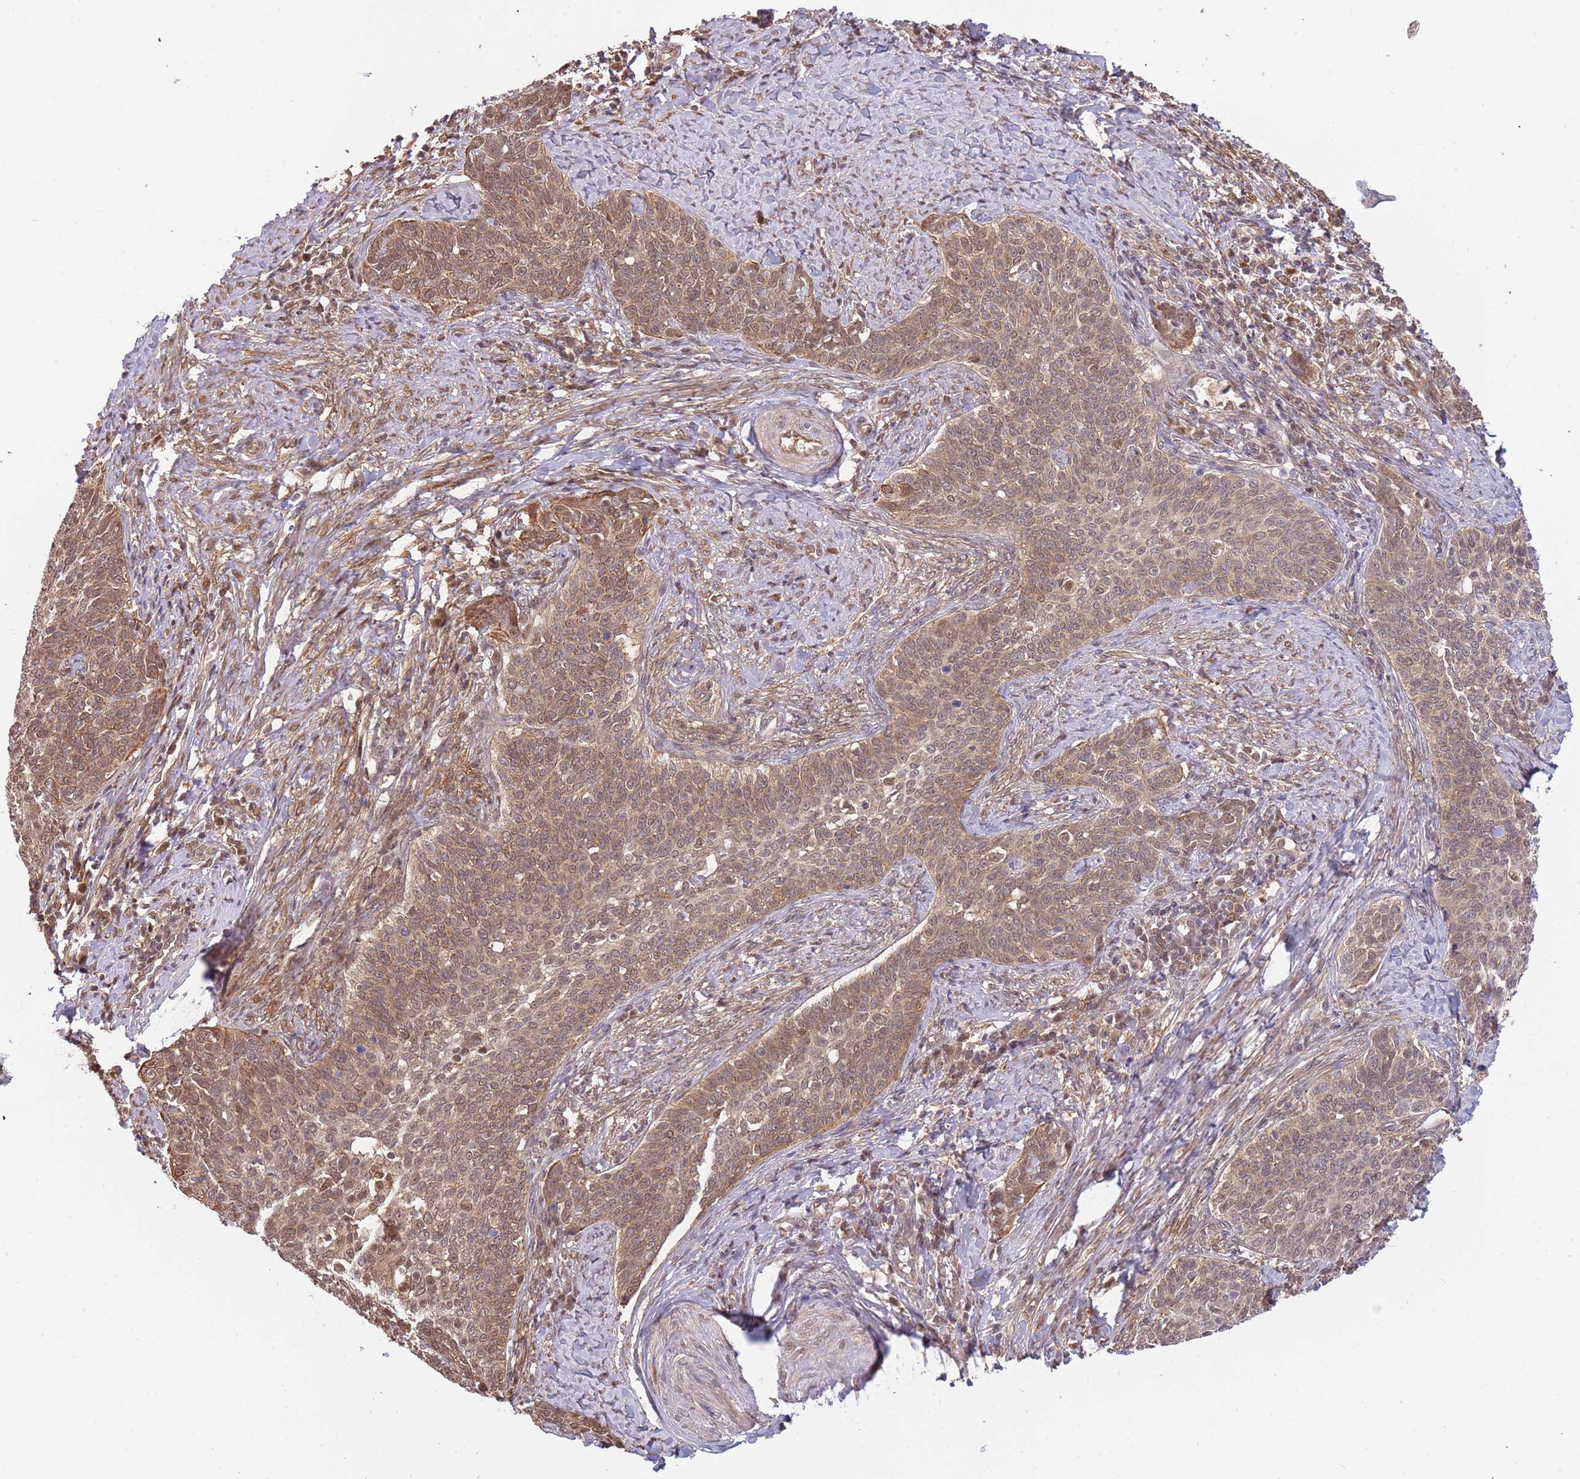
{"staining": {"intensity": "moderate", "quantity": "25%-75%", "location": "cytoplasmic/membranous,nuclear"}, "tissue": "cervical cancer", "cell_type": "Tumor cells", "image_type": "cancer", "snomed": [{"axis": "morphology", "description": "Squamous cell carcinoma, NOS"}, {"axis": "topography", "description": "Cervix"}], "caption": "Moderate cytoplasmic/membranous and nuclear staining for a protein is present in about 25%-75% of tumor cells of cervical cancer using IHC.", "gene": "PLSCR5", "patient": {"sex": "female", "age": 39}}